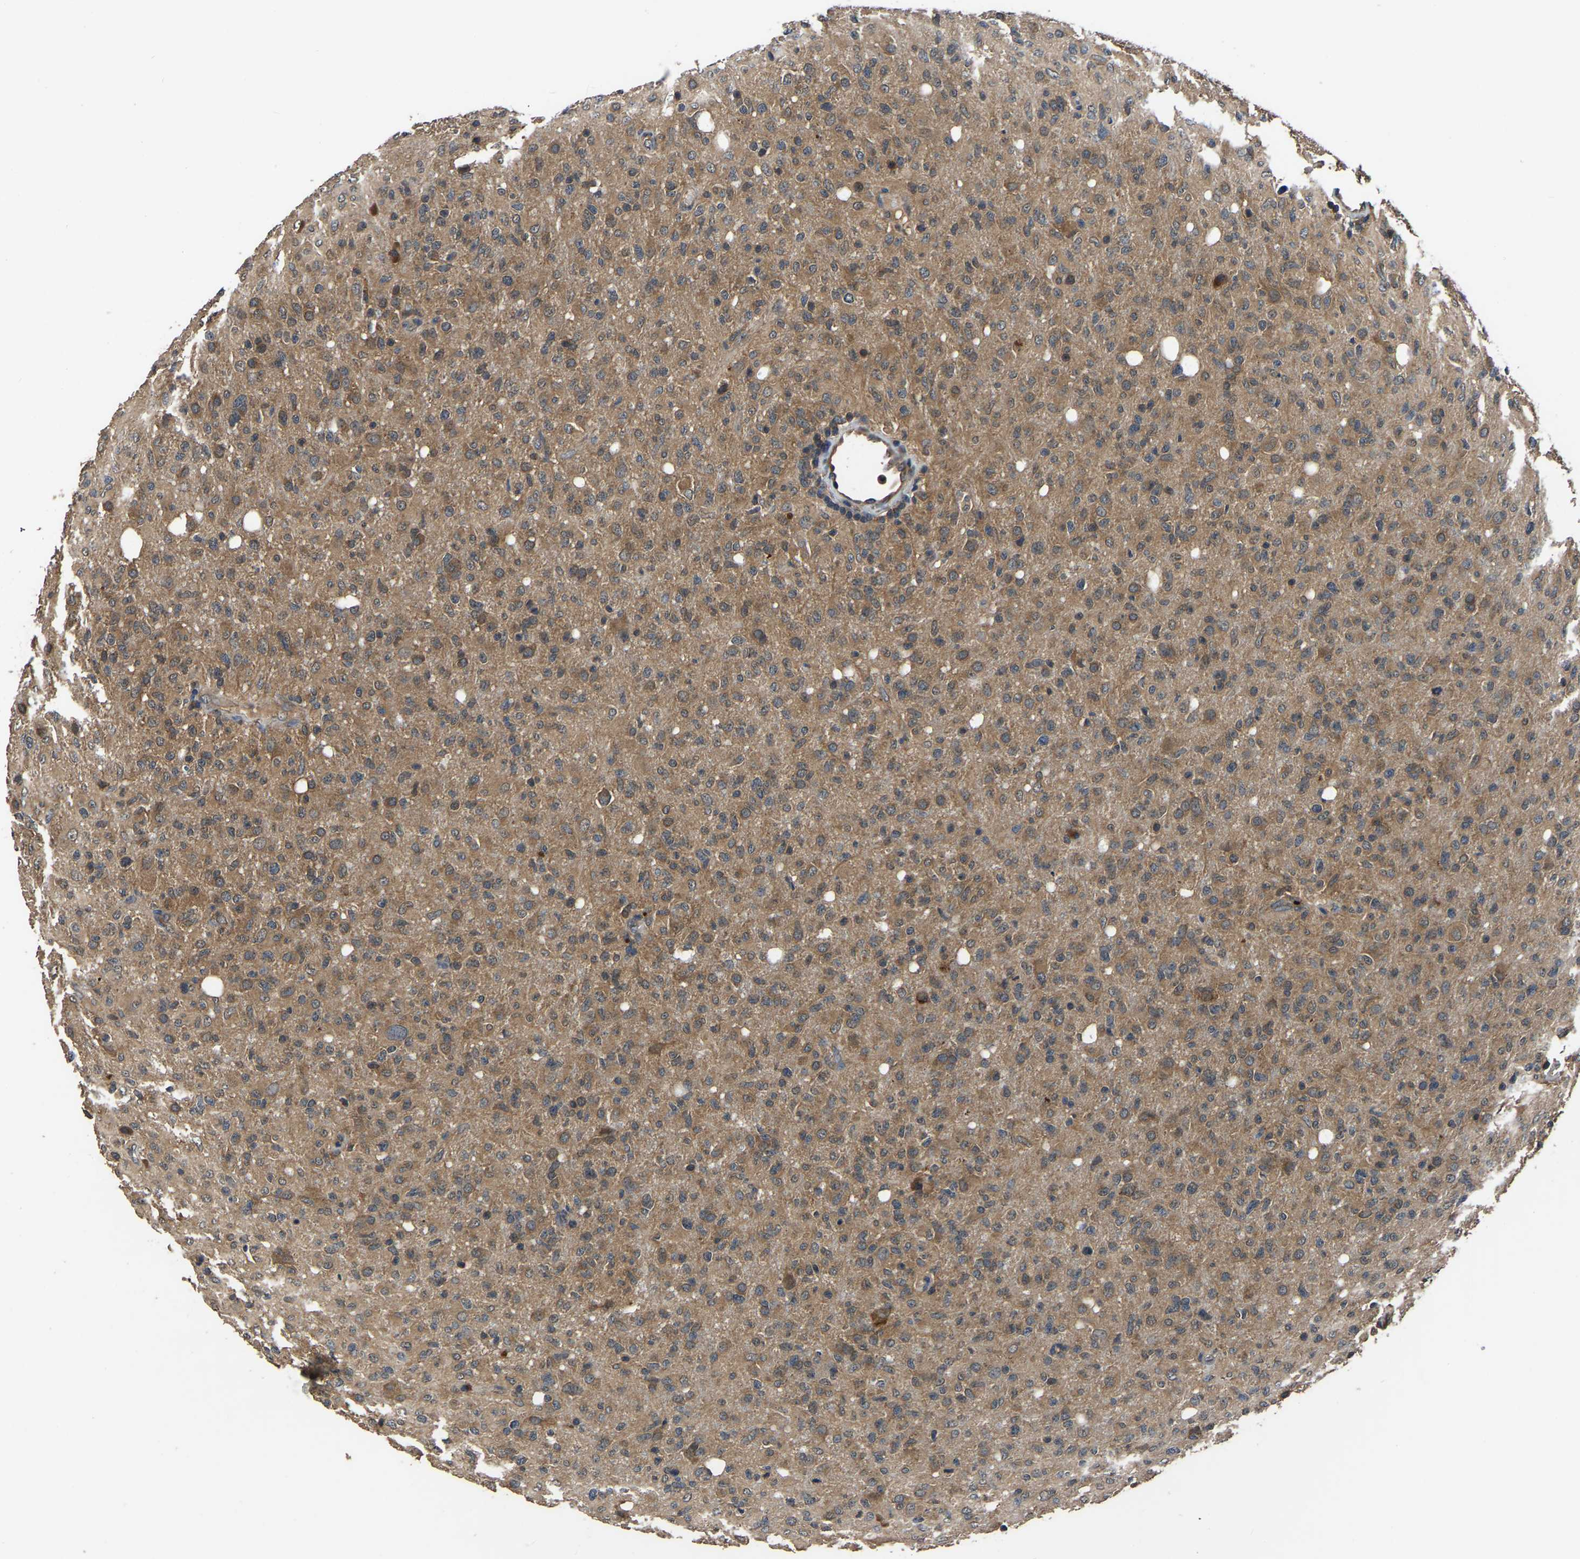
{"staining": {"intensity": "moderate", "quantity": ">75%", "location": "cytoplasmic/membranous"}, "tissue": "glioma", "cell_type": "Tumor cells", "image_type": "cancer", "snomed": [{"axis": "morphology", "description": "Glioma, malignant, High grade"}, {"axis": "topography", "description": "Brain"}], "caption": "IHC micrograph of human glioma stained for a protein (brown), which reveals medium levels of moderate cytoplasmic/membranous positivity in about >75% of tumor cells.", "gene": "CRYZL1", "patient": {"sex": "female", "age": 57}}